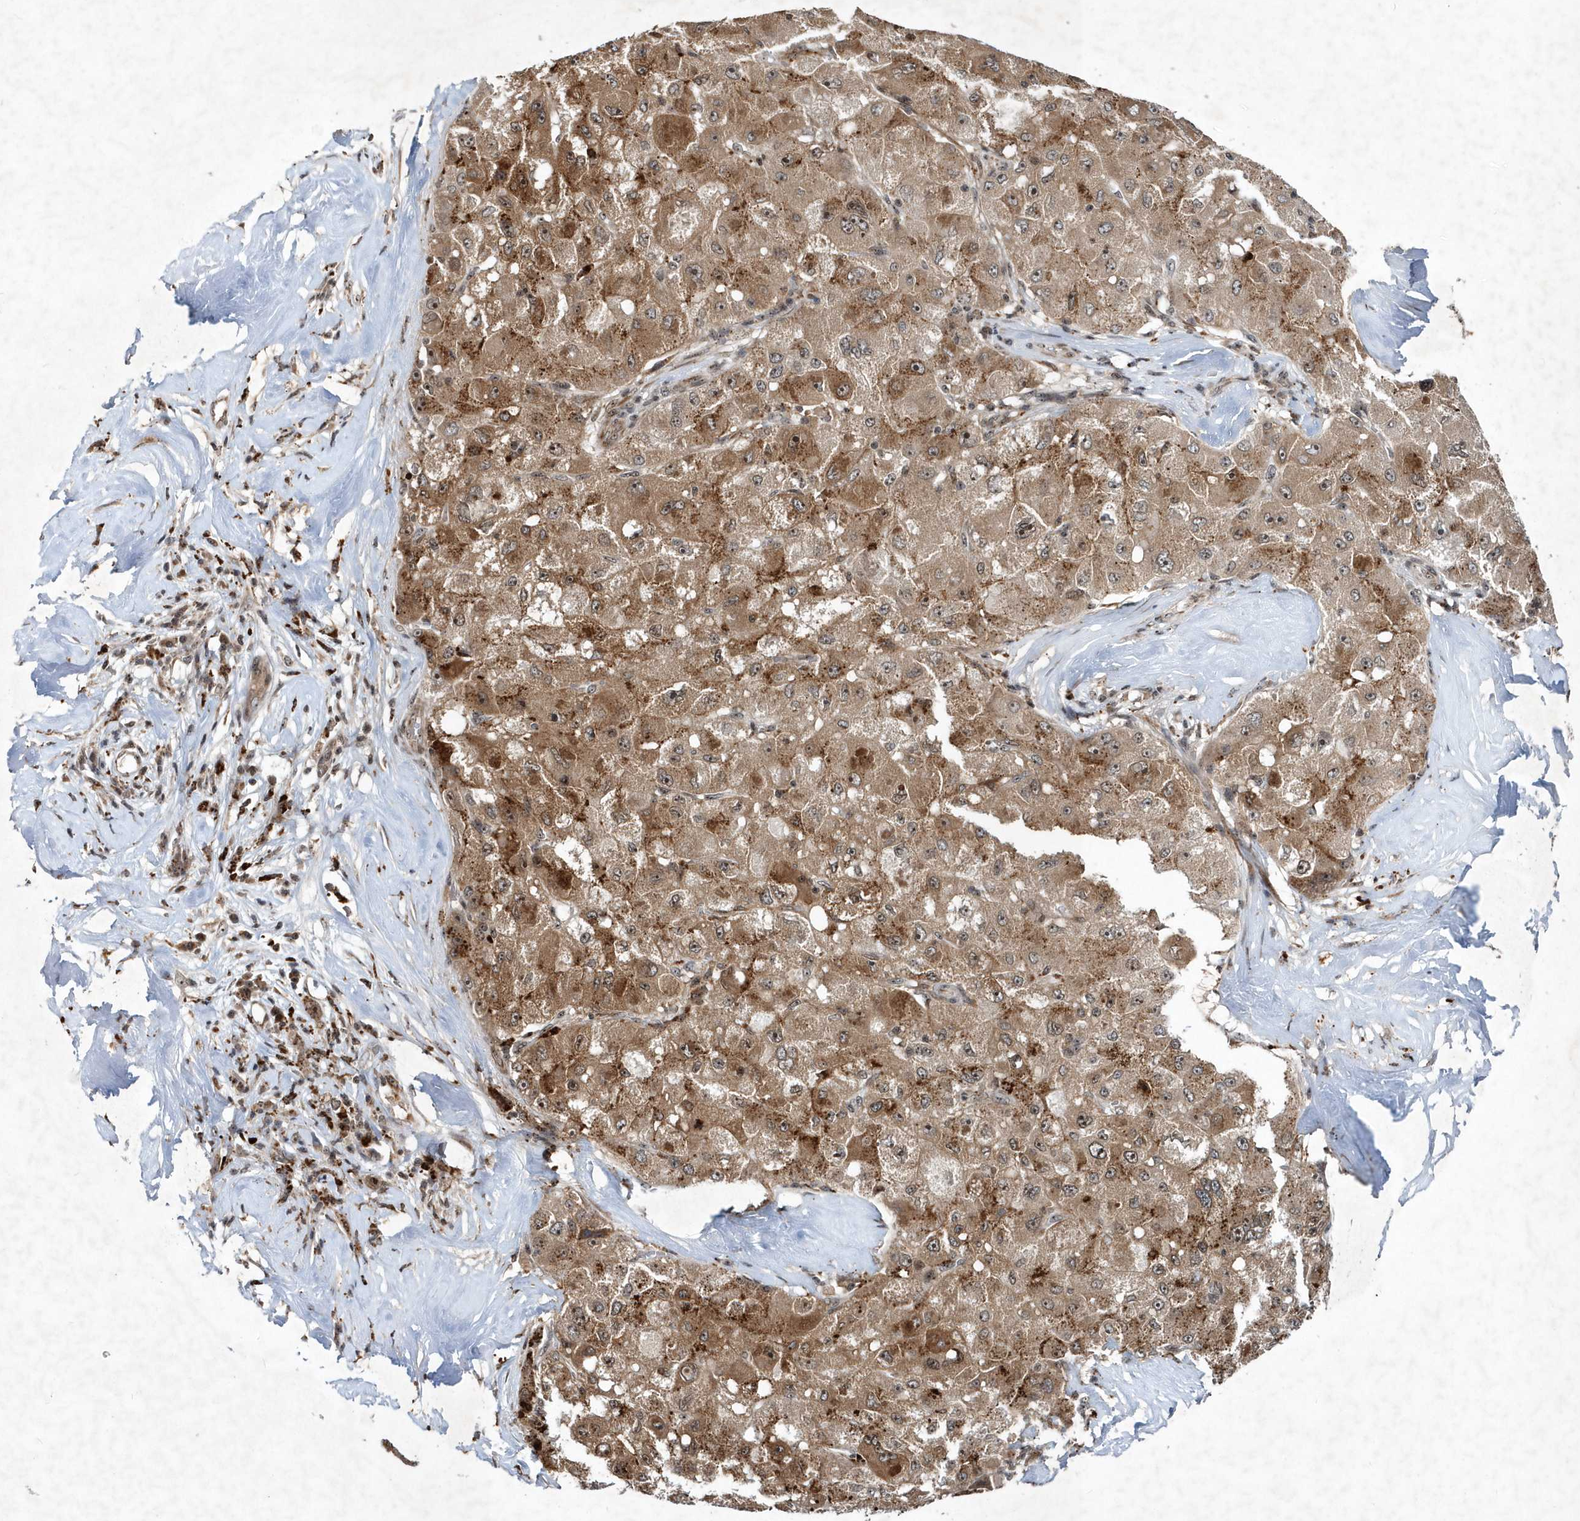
{"staining": {"intensity": "moderate", "quantity": ">75%", "location": "cytoplasmic/membranous,nuclear"}, "tissue": "liver cancer", "cell_type": "Tumor cells", "image_type": "cancer", "snomed": [{"axis": "morphology", "description": "Carcinoma, Hepatocellular, NOS"}, {"axis": "topography", "description": "Liver"}], "caption": "DAB (3,3'-diaminobenzidine) immunohistochemical staining of human liver cancer reveals moderate cytoplasmic/membranous and nuclear protein staining in about >75% of tumor cells.", "gene": "SOWAHB", "patient": {"sex": "male", "age": 80}}